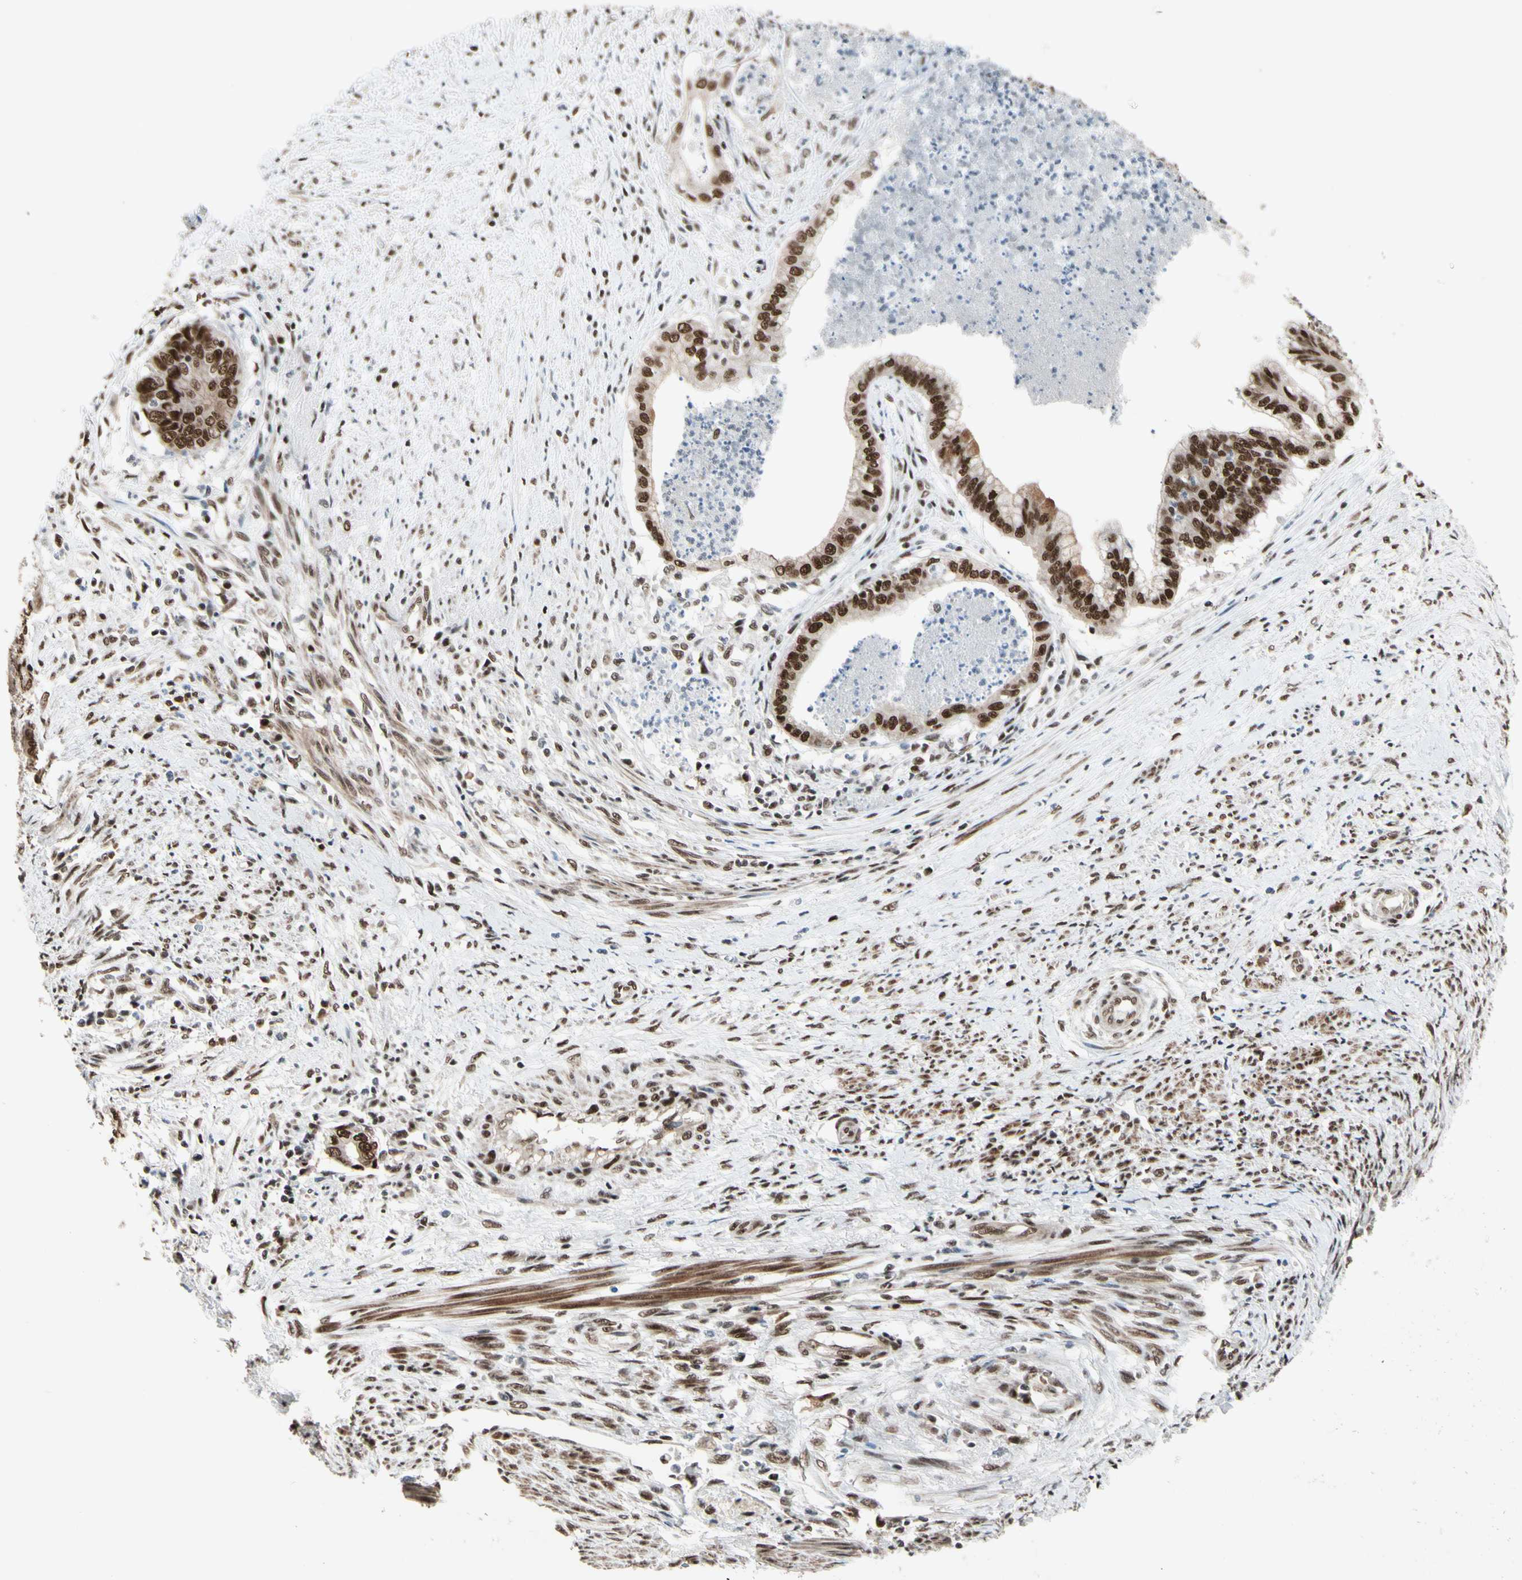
{"staining": {"intensity": "strong", "quantity": ">75%", "location": "nuclear"}, "tissue": "endometrial cancer", "cell_type": "Tumor cells", "image_type": "cancer", "snomed": [{"axis": "morphology", "description": "Necrosis, NOS"}, {"axis": "morphology", "description": "Adenocarcinoma, NOS"}, {"axis": "topography", "description": "Endometrium"}], "caption": "Protein staining exhibits strong nuclear expression in about >75% of tumor cells in endometrial cancer.", "gene": "CHAMP1", "patient": {"sex": "female", "age": 79}}